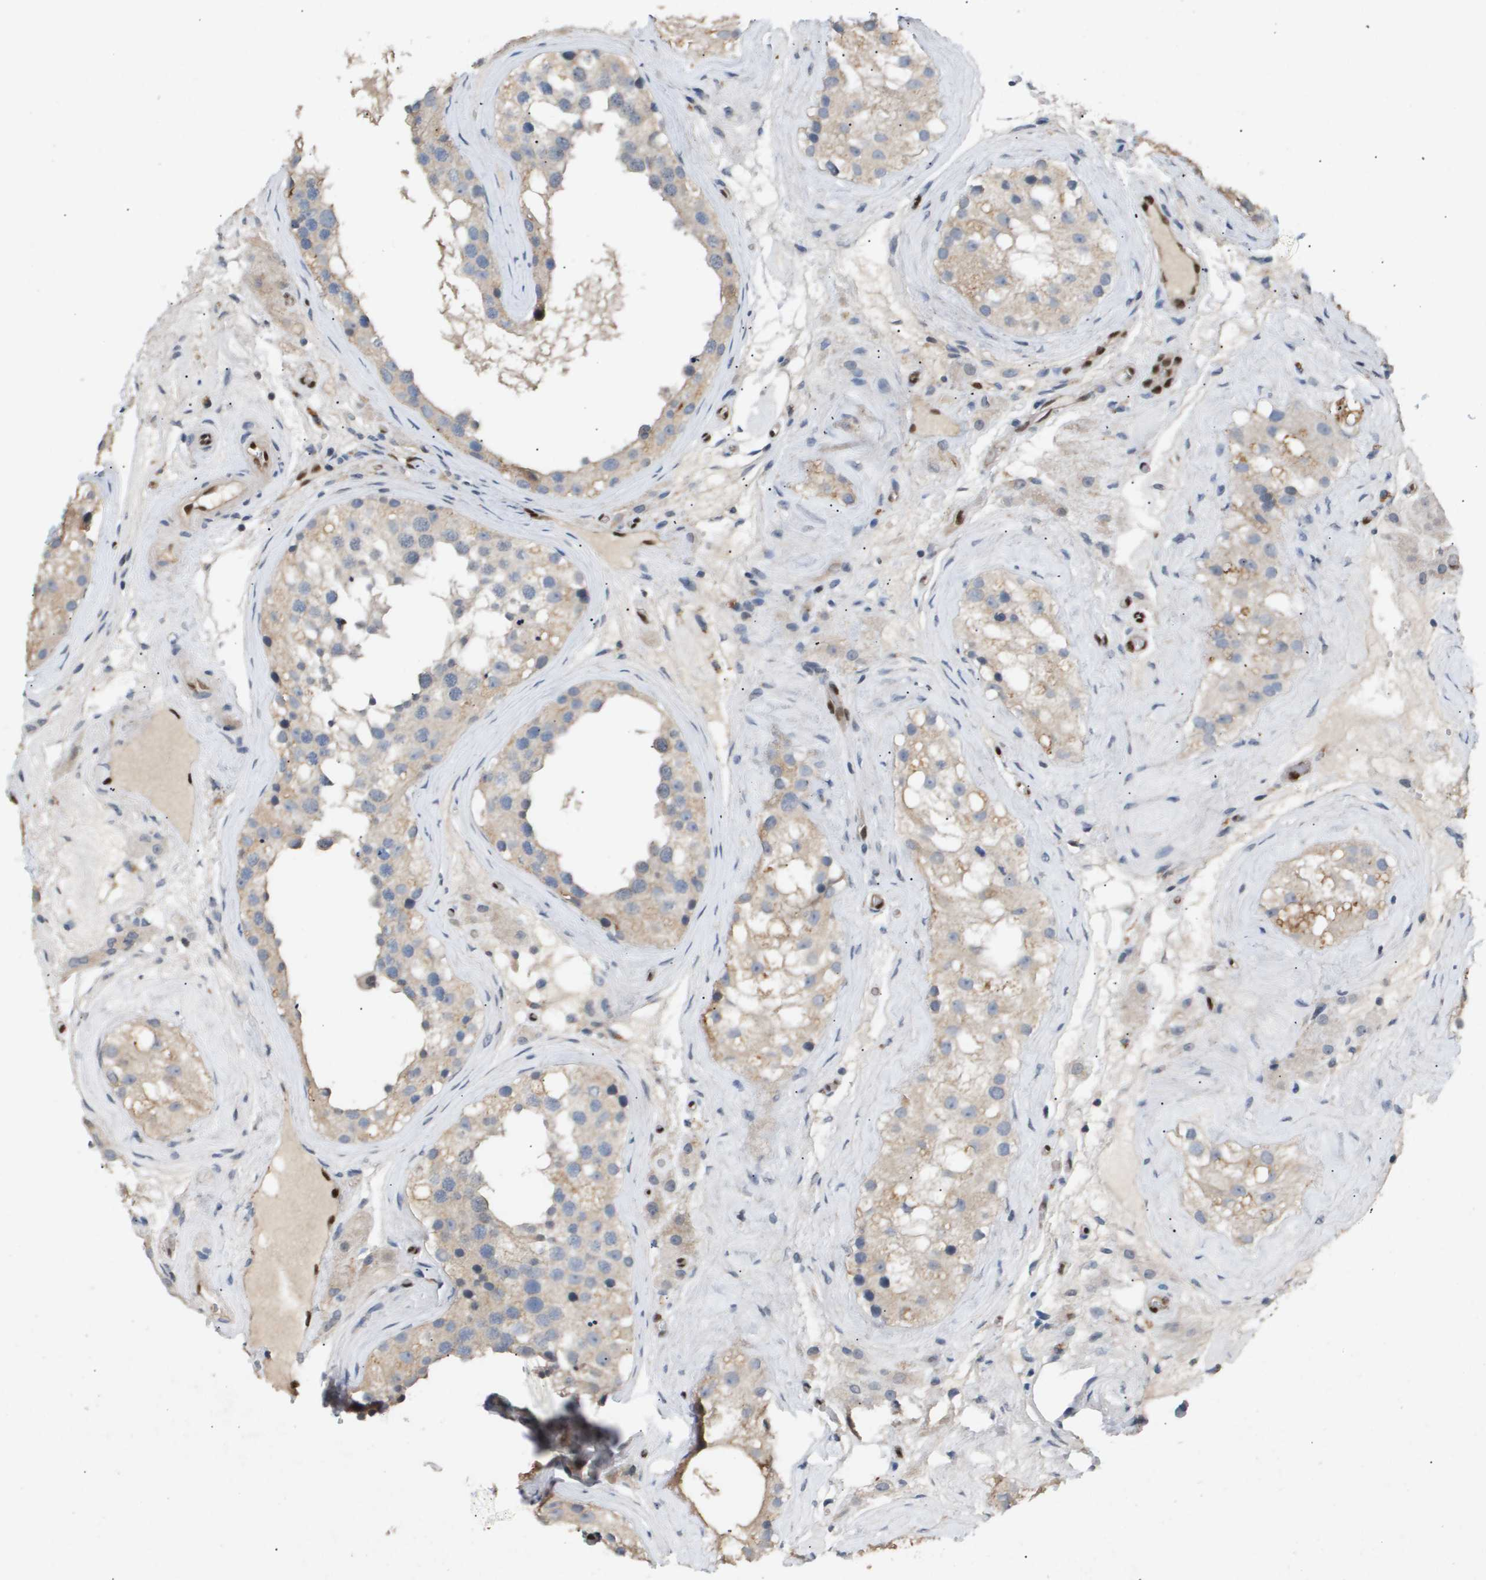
{"staining": {"intensity": "weak", "quantity": ">75%", "location": "cytoplasmic/membranous"}, "tissue": "testis", "cell_type": "Cells in seminiferous ducts", "image_type": "normal", "snomed": [{"axis": "morphology", "description": "Normal tissue, NOS"}, {"axis": "morphology", "description": "Seminoma, NOS"}, {"axis": "topography", "description": "Testis"}], "caption": "This is a photomicrograph of immunohistochemistry (IHC) staining of unremarkable testis, which shows weak positivity in the cytoplasmic/membranous of cells in seminiferous ducts.", "gene": "ERG", "patient": {"sex": "male", "age": 71}}